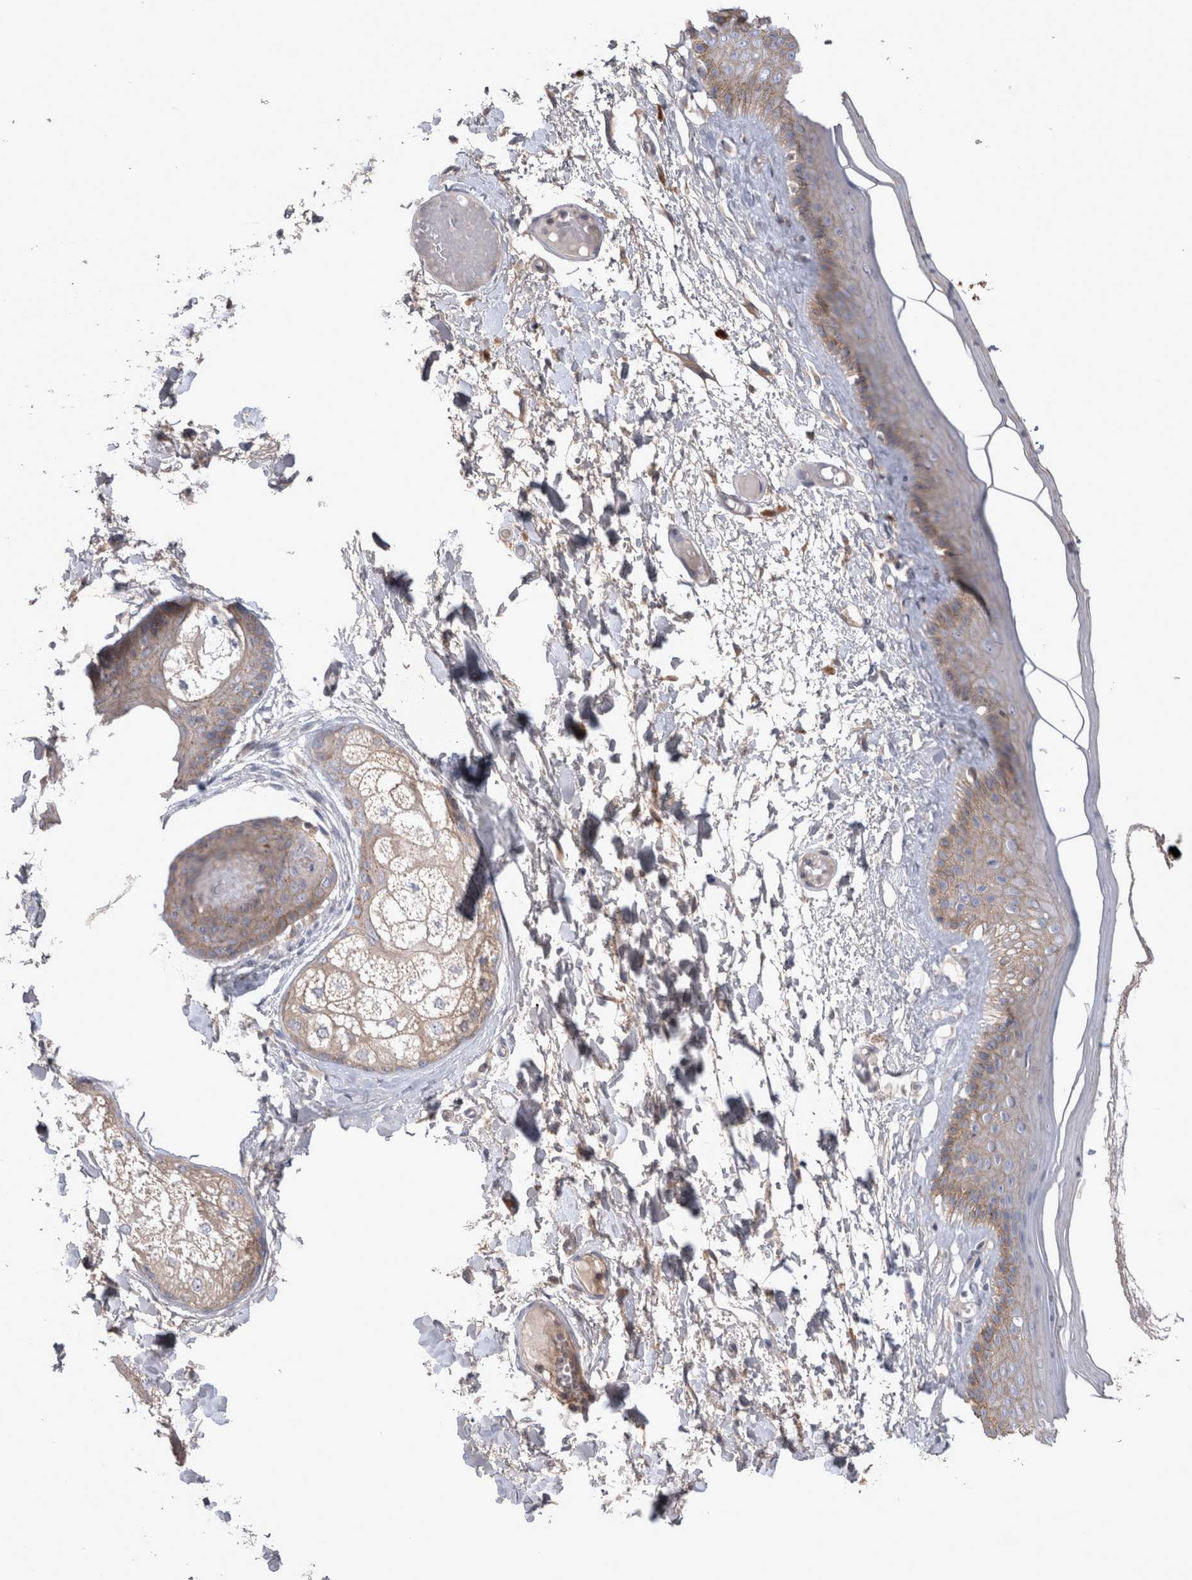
{"staining": {"intensity": "weak", "quantity": "25%-75%", "location": "cytoplasmic/membranous"}, "tissue": "skin", "cell_type": "Epidermal cells", "image_type": "normal", "snomed": [{"axis": "morphology", "description": "Normal tissue, NOS"}, {"axis": "topography", "description": "Vulva"}], "caption": "Unremarkable skin displays weak cytoplasmic/membranous staining in approximately 25%-75% of epidermal cells.", "gene": "SRD5A3", "patient": {"sex": "female", "age": 73}}